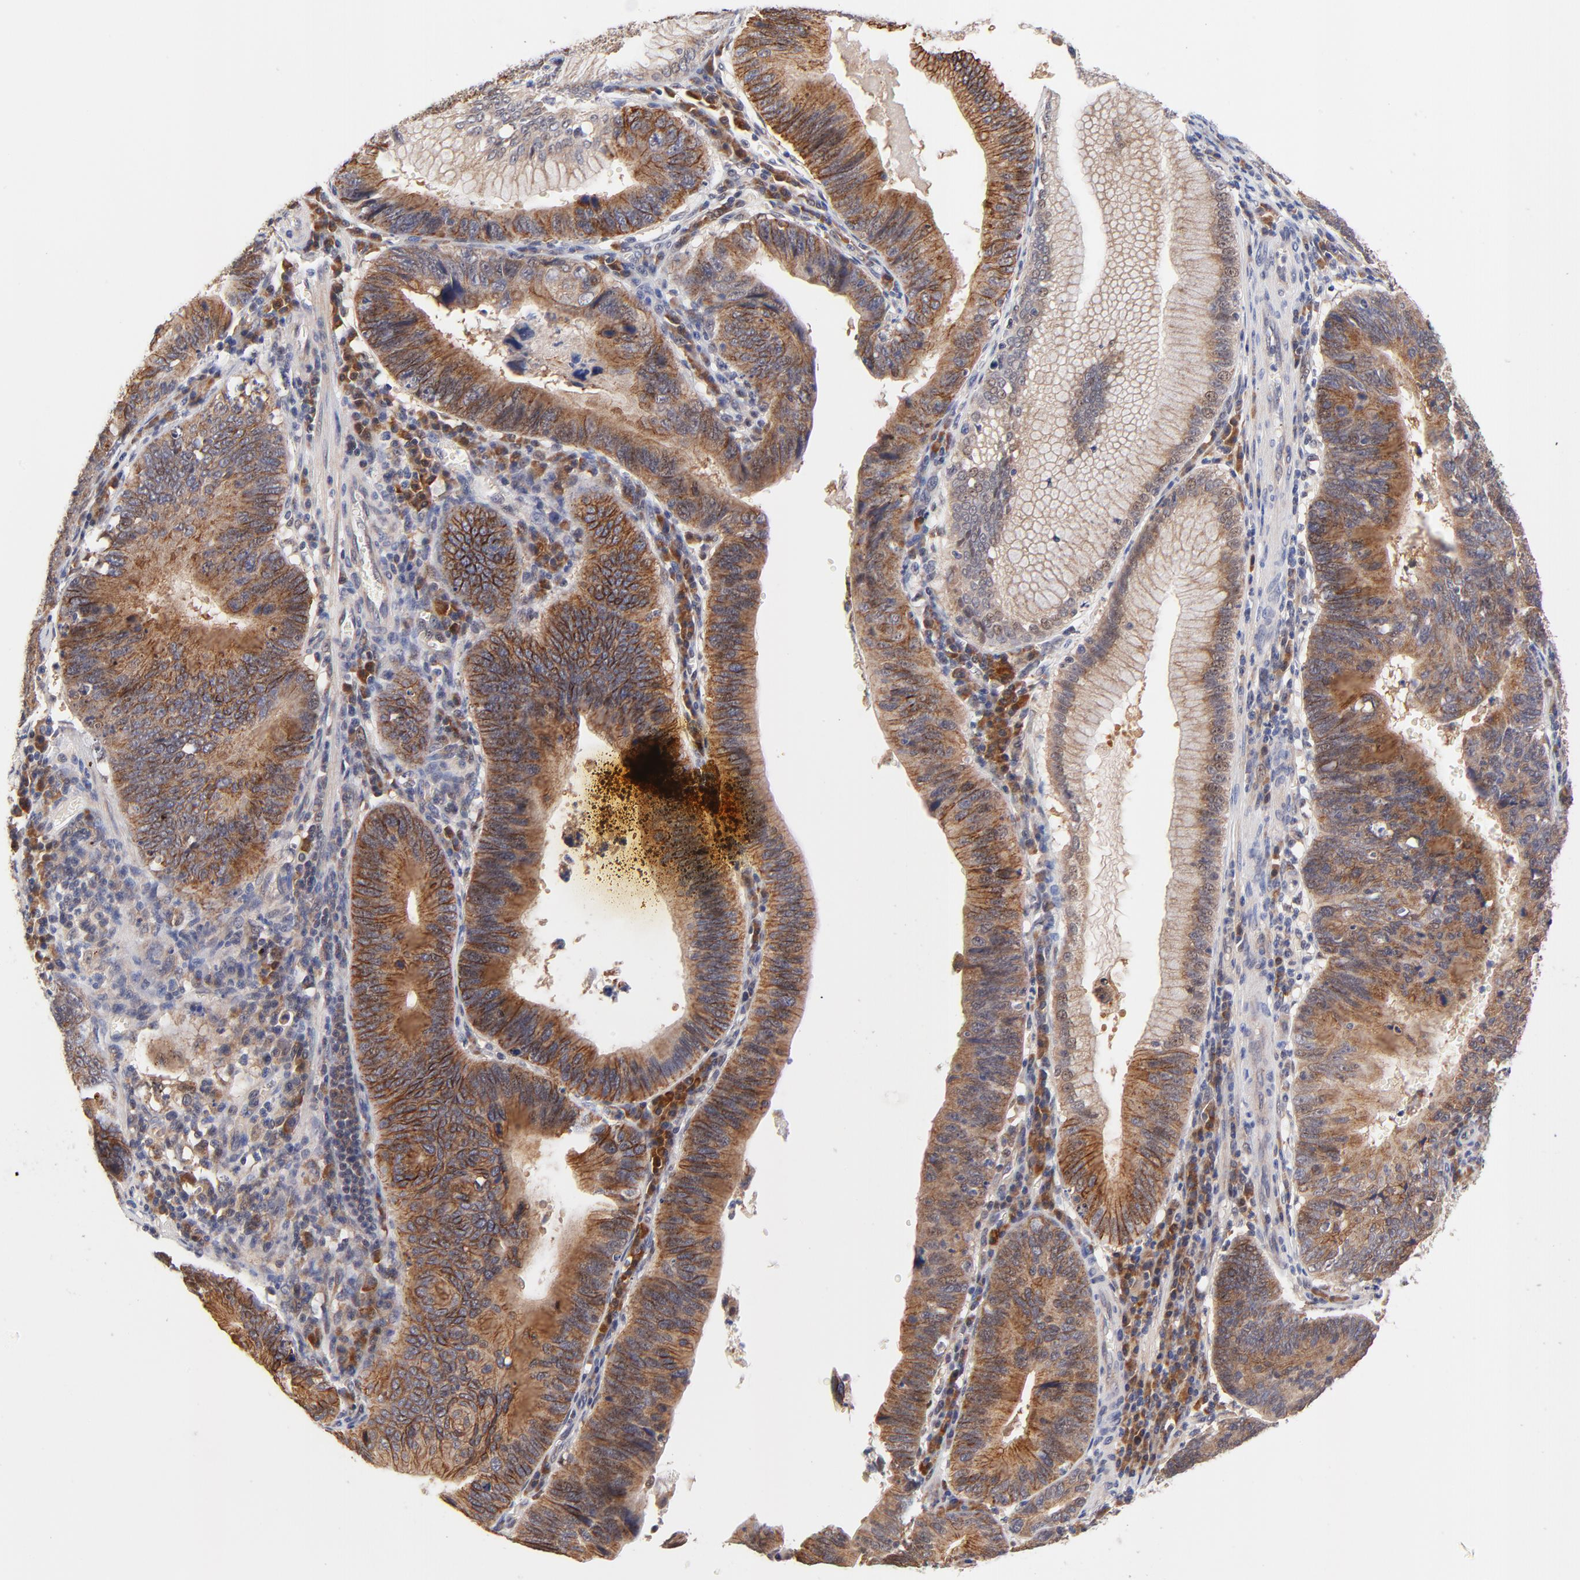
{"staining": {"intensity": "strong", "quantity": ">75%", "location": "cytoplasmic/membranous"}, "tissue": "stomach cancer", "cell_type": "Tumor cells", "image_type": "cancer", "snomed": [{"axis": "morphology", "description": "Adenocarcinoma, NOS"}, {"axis": "topography", "description": "Stomach"}], "caption": "Immunohistochemical staining of stomach cancer exhibits high levels of strong cytoplasmic/membranous expression in approximately >75% of tumor cells.", "gene": "TXNL1", "patient": {"sex": "male", "age": 59}}